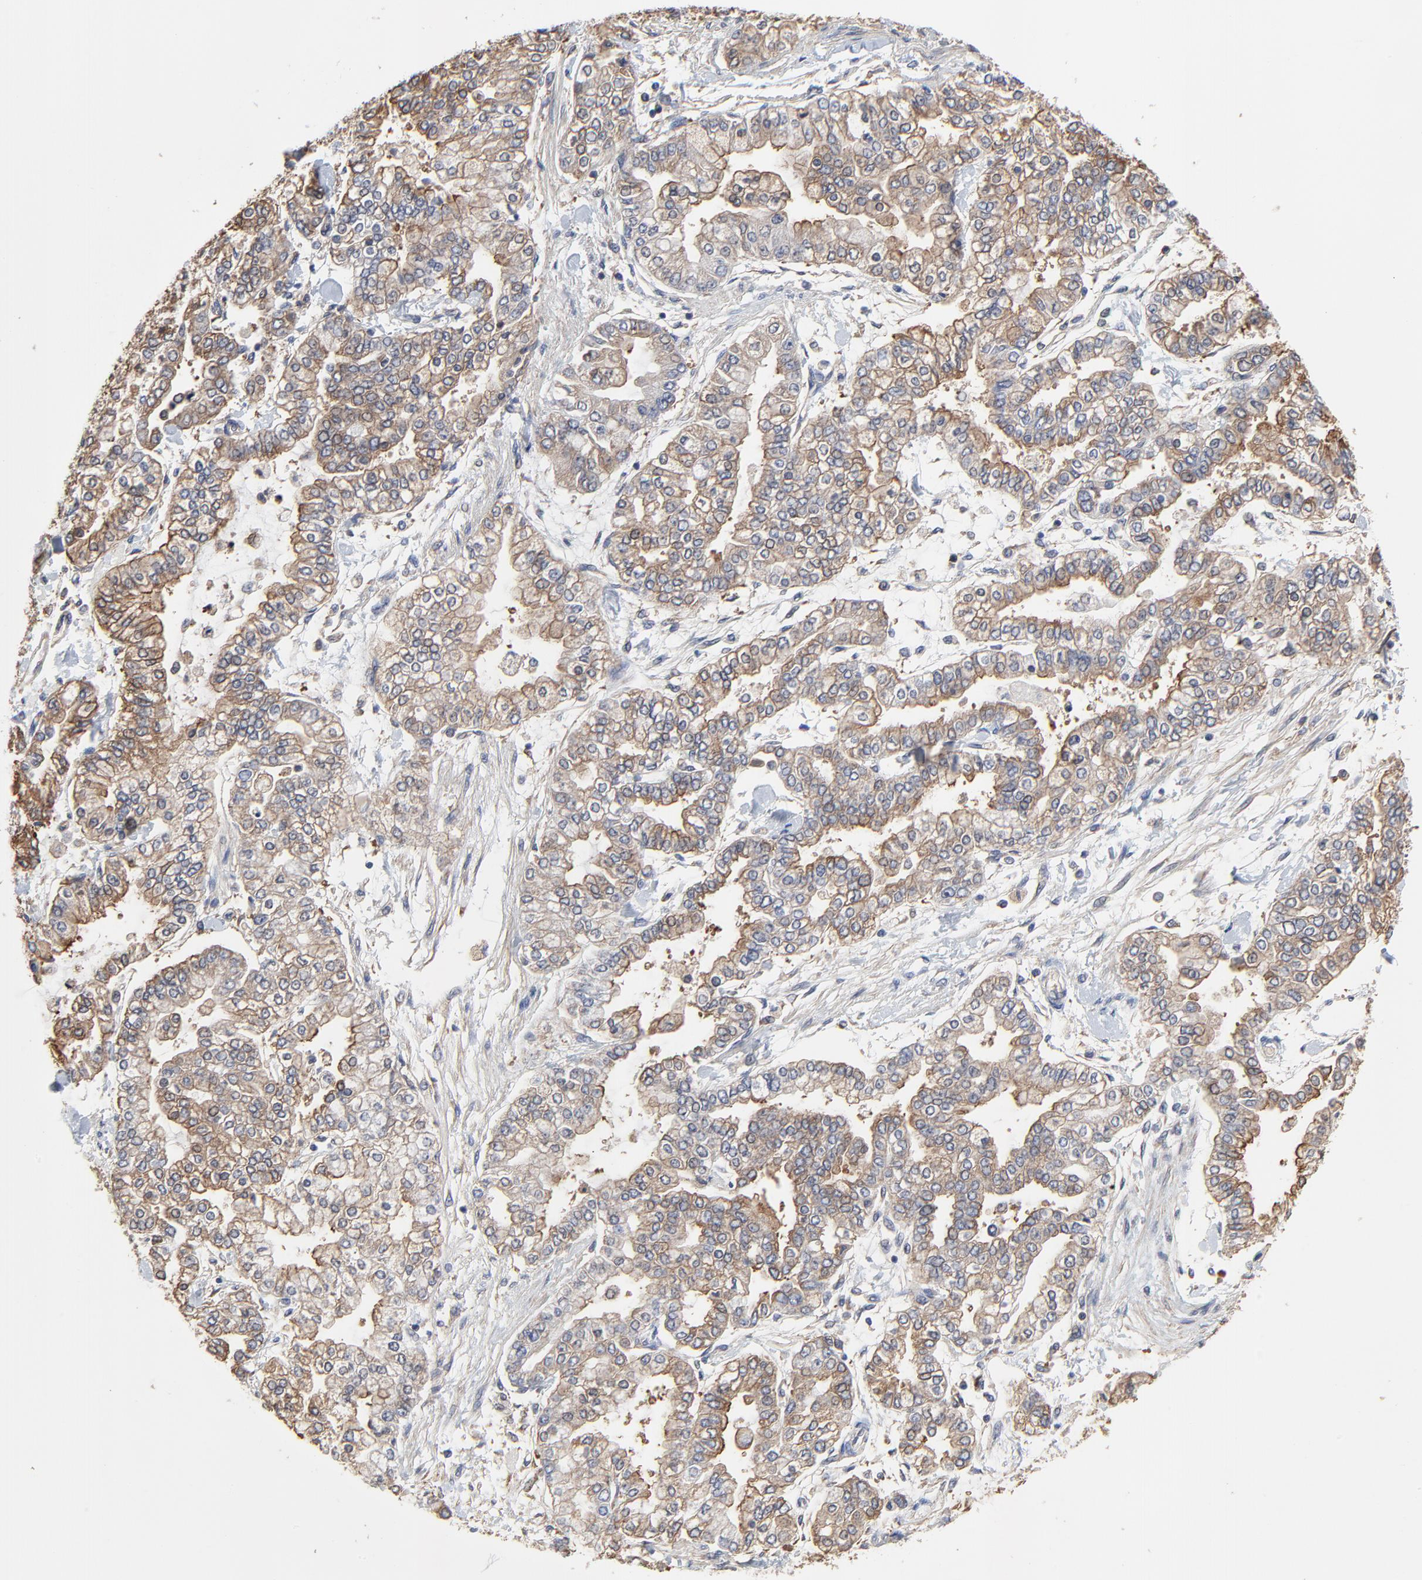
{"staining": {"intensity": "moderate", "quantity": ">75%", "location": "cytoplasmic/membranous"}, "tissue": "stomach cancer", "cell_type": "Tumor cells", "image_type": "cancer", "snomed": [{"axis": "morphology", "description": "Normal tissue, NOS"}, {"axis": "morphology", "description": "Adenocarcinoma, NOS"}, {"axis": "topography", "description": "Stomach, upper"}, {"axis": "topography", "description": "Stomach"}], "caption": "Immunohistochemical staining of human stomach cancer demonstrates medium levels of moderate cytoplasmic/membranous expression in approximately >75% of tumor cells.", "gene": "NXF3", "patient": {"sex": "male", "age": 76}}